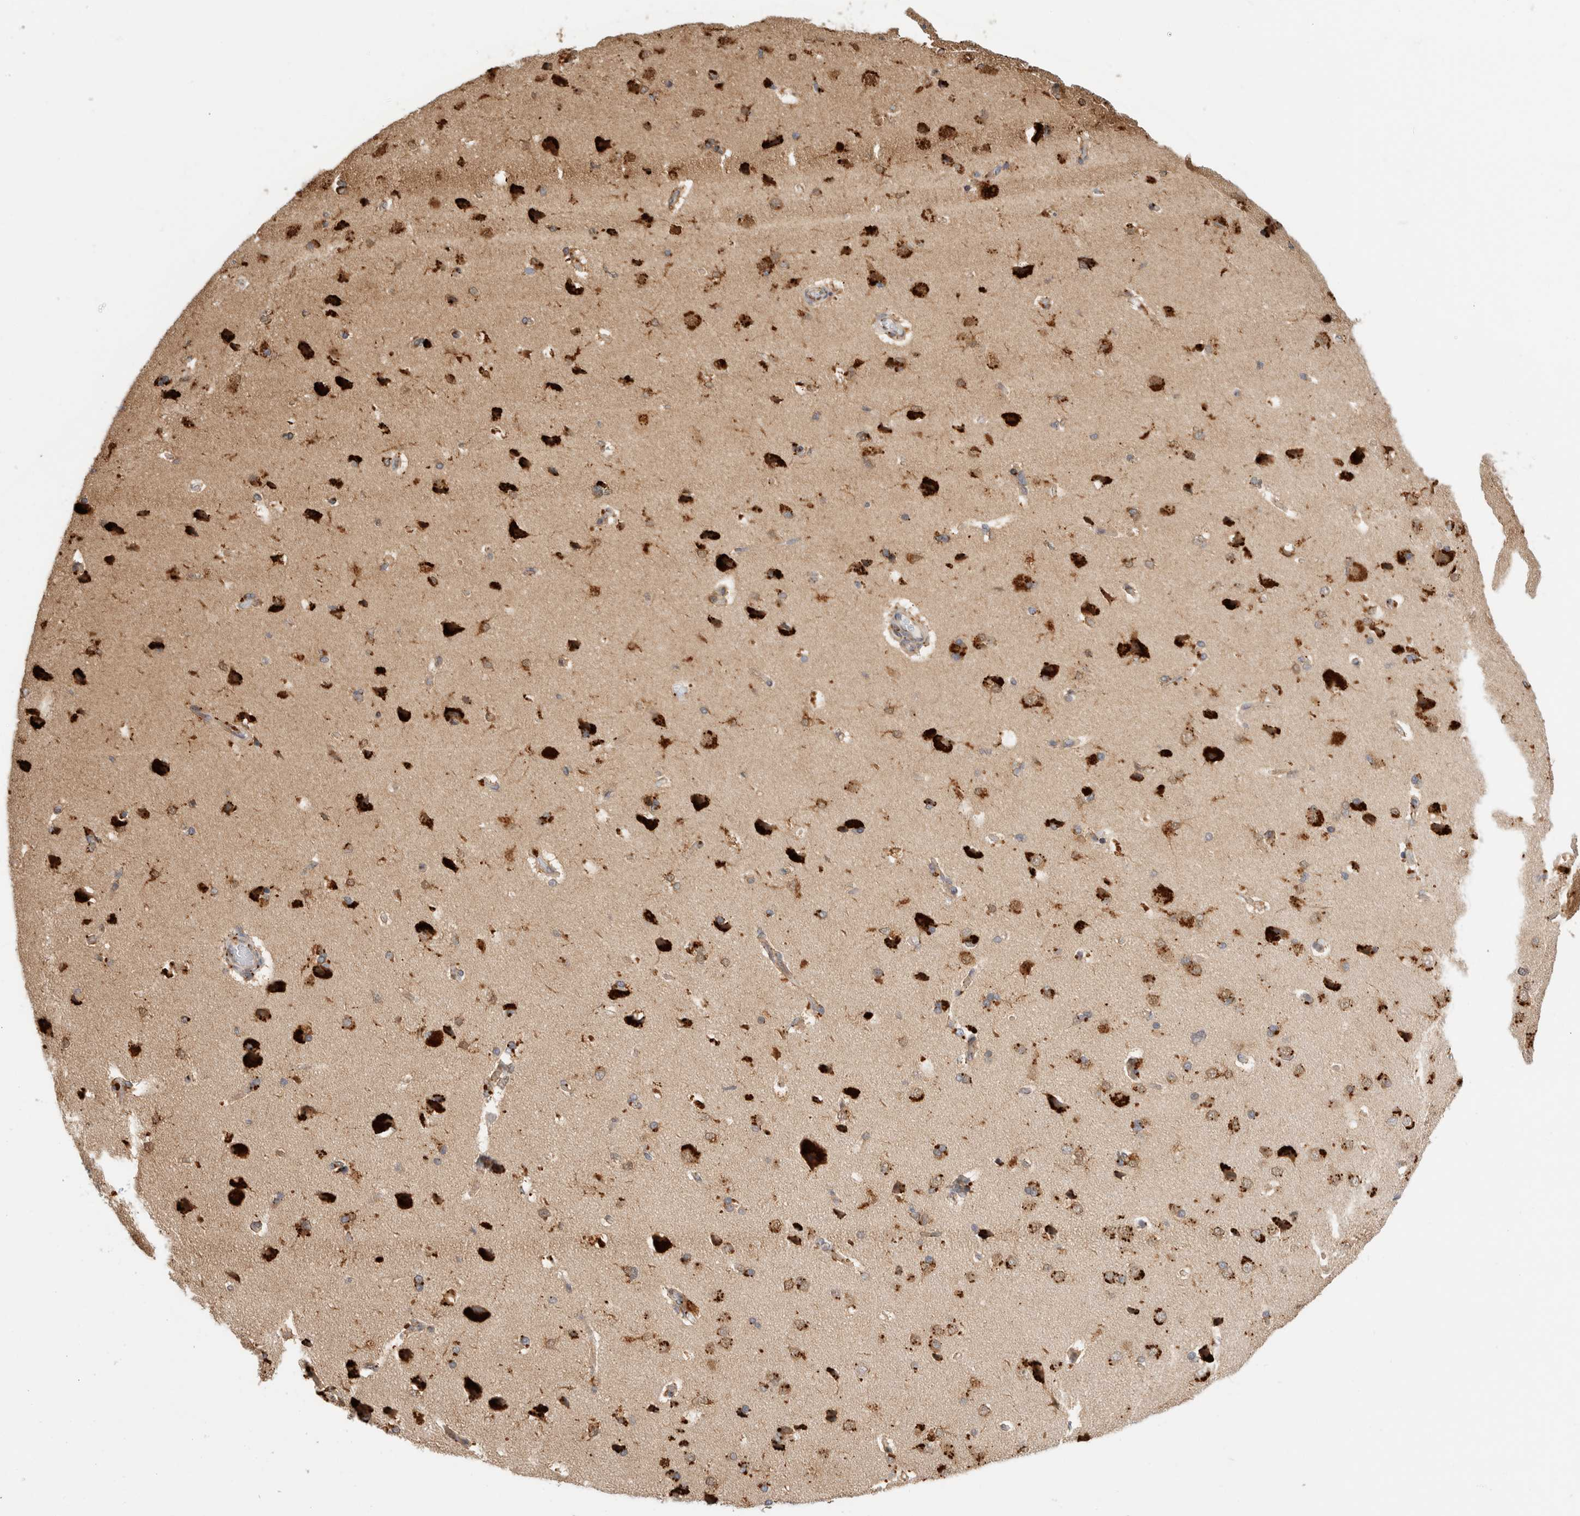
{"staining": {"intensity": "weak", "quantity": ">75%", "location": "cytoplasmic/membranous"}, "tissue": "cerebral cortex", "cell_type": "Endothelial cells", "image_type": "normal", "snomed": [{"axis": "morphology", "description": "Normal tissue, NOS"}, {"axis": "topography", "description": "Cerebral cortex"}], "caption": "Immunohistochemistry (IHC) (DAB (3,3'-diaminobenzidine)) staining of benign cerebral cortex shows weak cytoplasmic/membranous protein staining in about >75% of endothelial cells.", "gene": "ACTL9", "patient": {"sex": "male", "age": 62}}